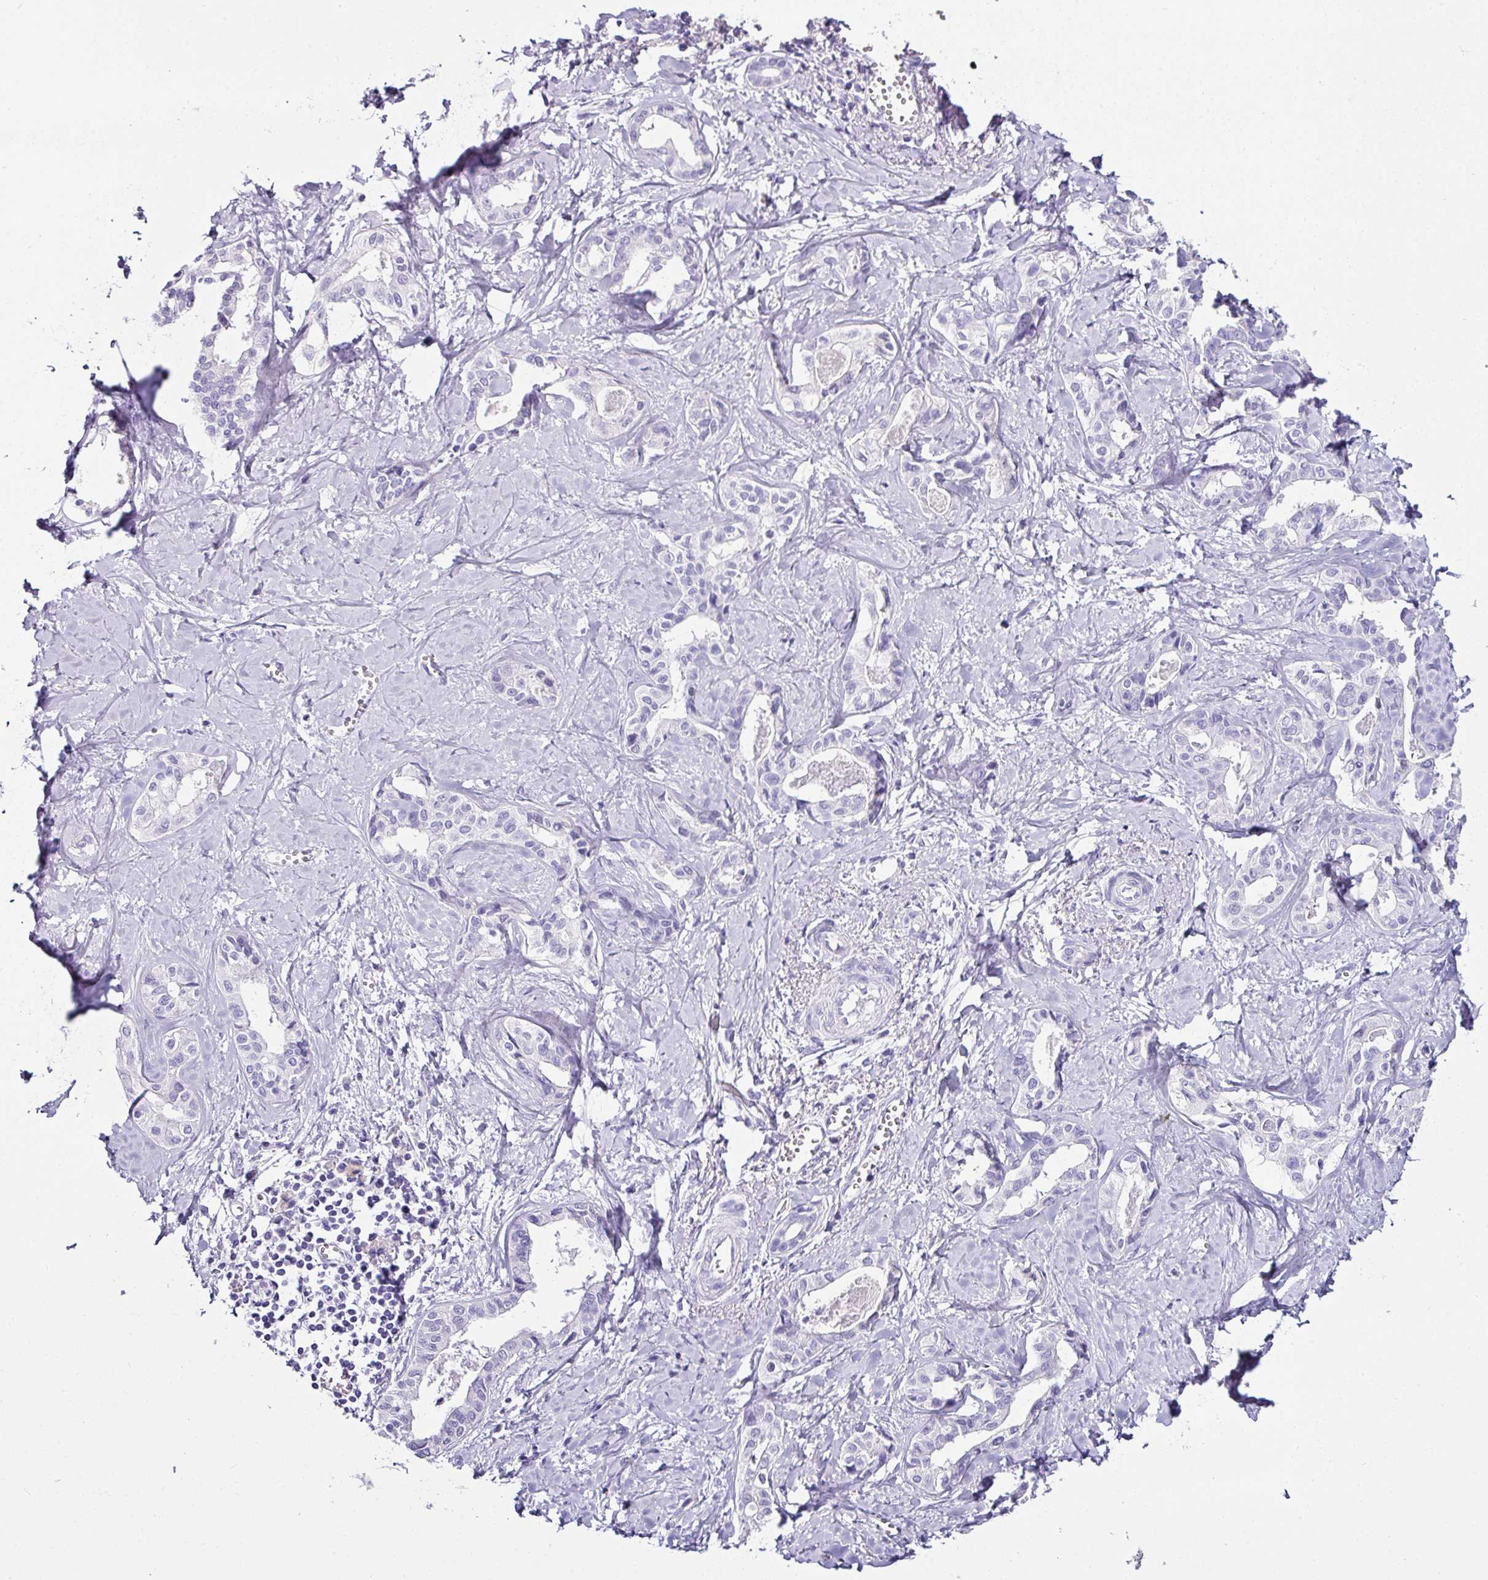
{"staining": {"intensity": "negative", "quantity": "none", "location": "none"}, "tissue": "liver cancer", "cell_type": "Tumor cells", "image_type": "cancer", "snomed": [{"axis": "morphology", "description": "Cholangiocarcinoma"}, {"axis": "topography", "description": "Liver"}], "caption": "Image shows no protein staining in tumor cells of cholangiocarcinoma (liver) tissue.", "gene": "NAPSA", "patient": {"sex": "female", "age": 77}}